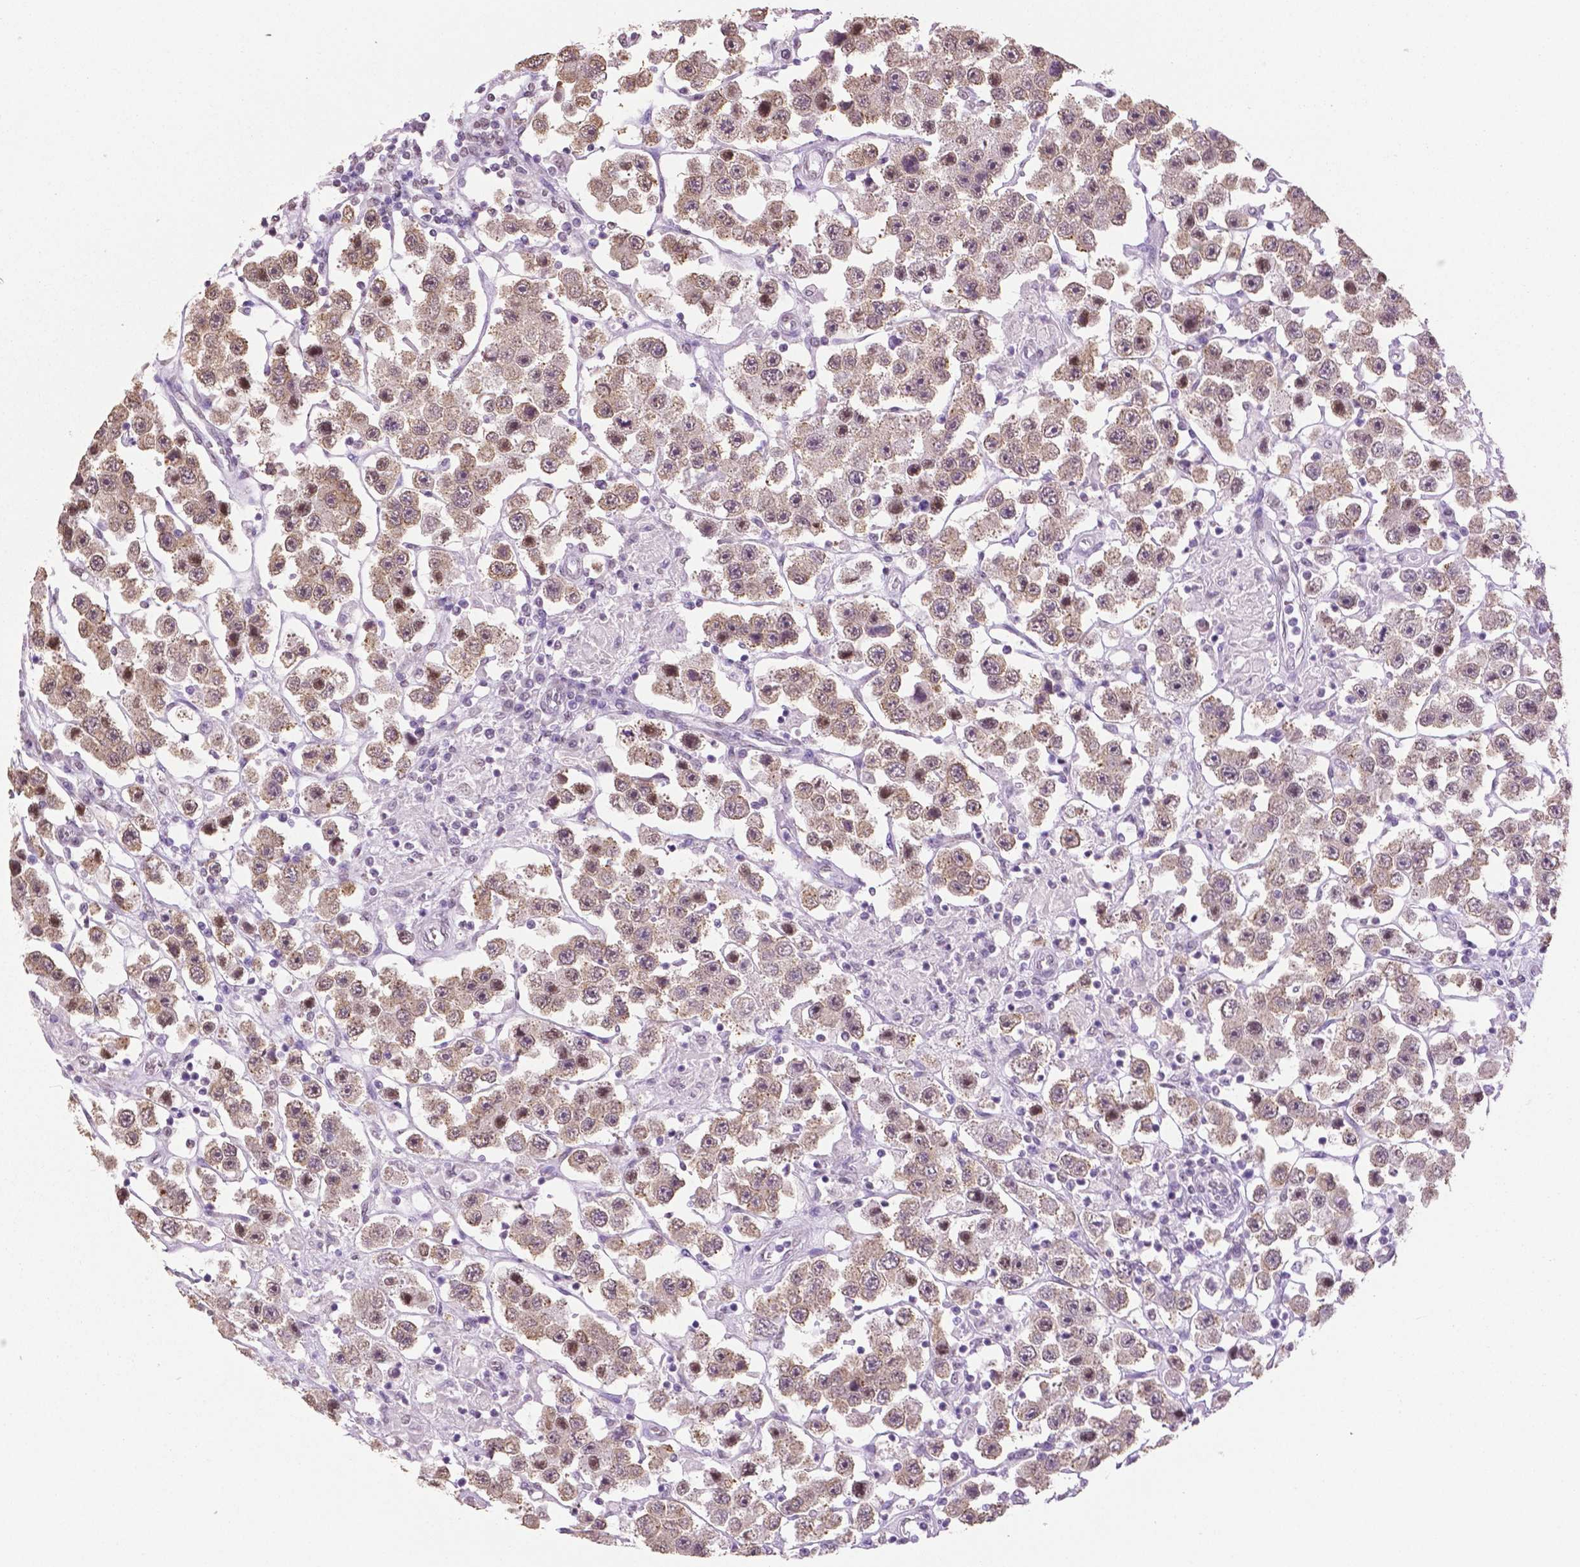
{"staining": {"intensity": "moderate", "quantity": ">75%", "location": "cytoplasmic/membranous,nuclear"}, "tissue": "testis cancer", "cell_type": "Tumor cells", "image_type": "cancer", "snomed": [{"axis": "morphology", "description": "Seminoma, NOS"}, {"axis": "topography", "description": "Testis"}], "caption": "Immunohistochemical staining of human testis seminoma exhibits medium levels of moderate cytoplasmic/membranous and nuclear protein staining in approximately >75% of tumor cells. (DAB IHC, brown staining for protein, blue staining for nuclei).", "gene": "IGF2BP1", "patient": {"sex": "male", "age": 45}}